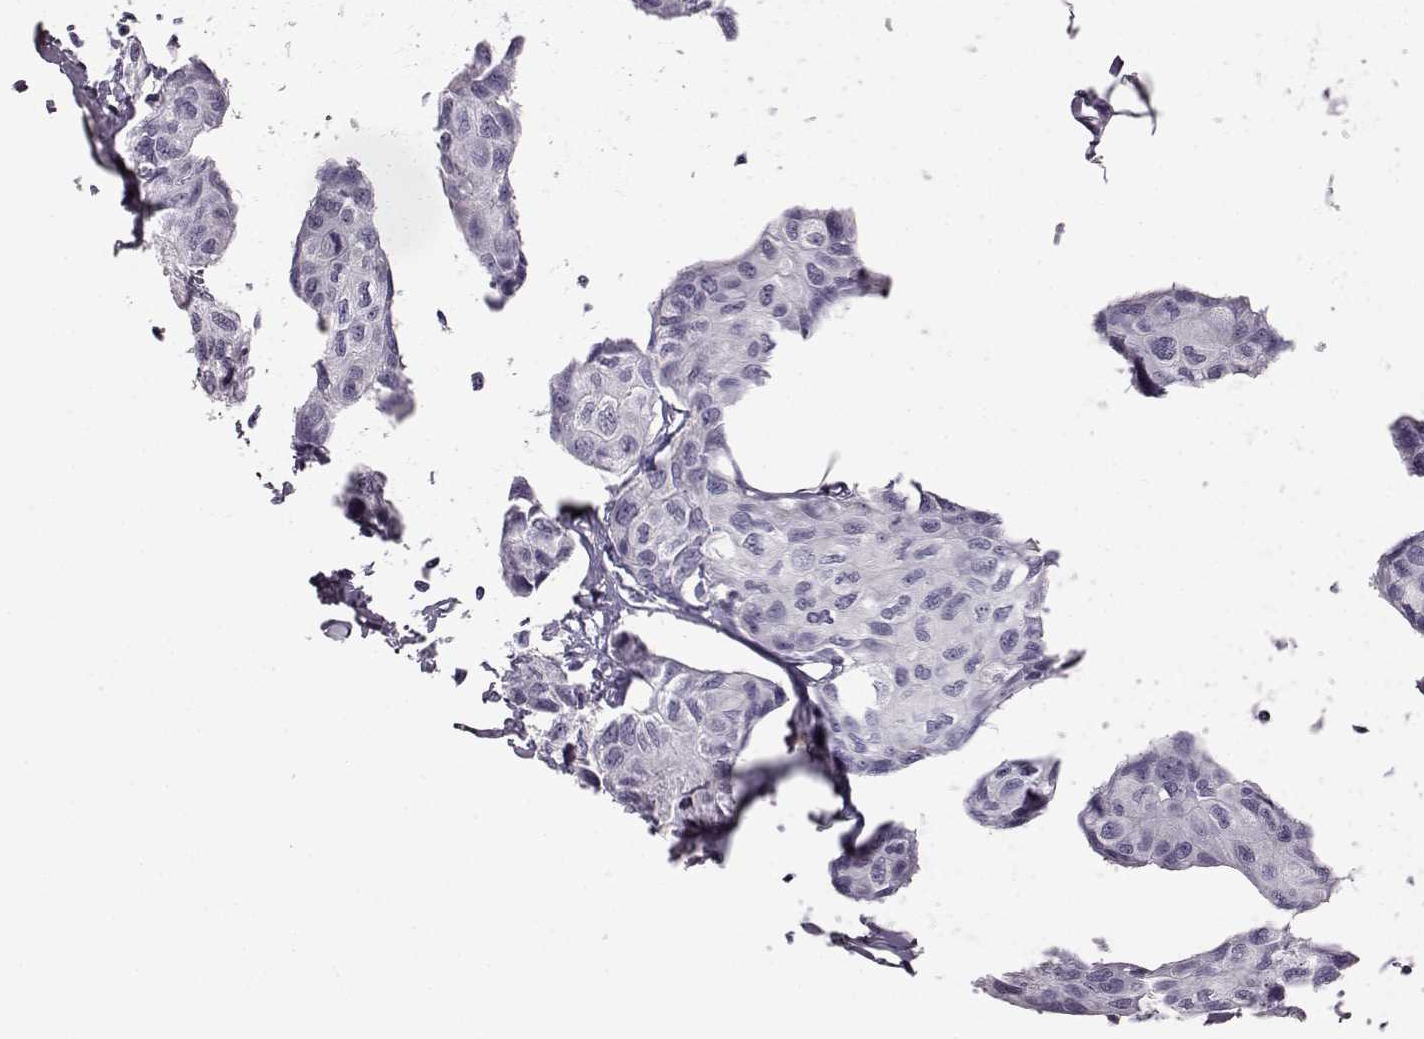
{"staining": {"intensity": "negative", "quantity": "none", "location": "none"}, "tissue": "breast cancer", "cell_type": "Tumor cells", "image_type": "cancer", "snomed": [{"axis": "morphology", "description": "Duct carcinoma"}, {"axis": "topography", "description": "Breast"}], "caption": "Tumor cells show no significant protein positivity in breast invasive ductal carcinoma.", "gene": "ADGRG2", "patient": {"sex": "female", "age": 80}}